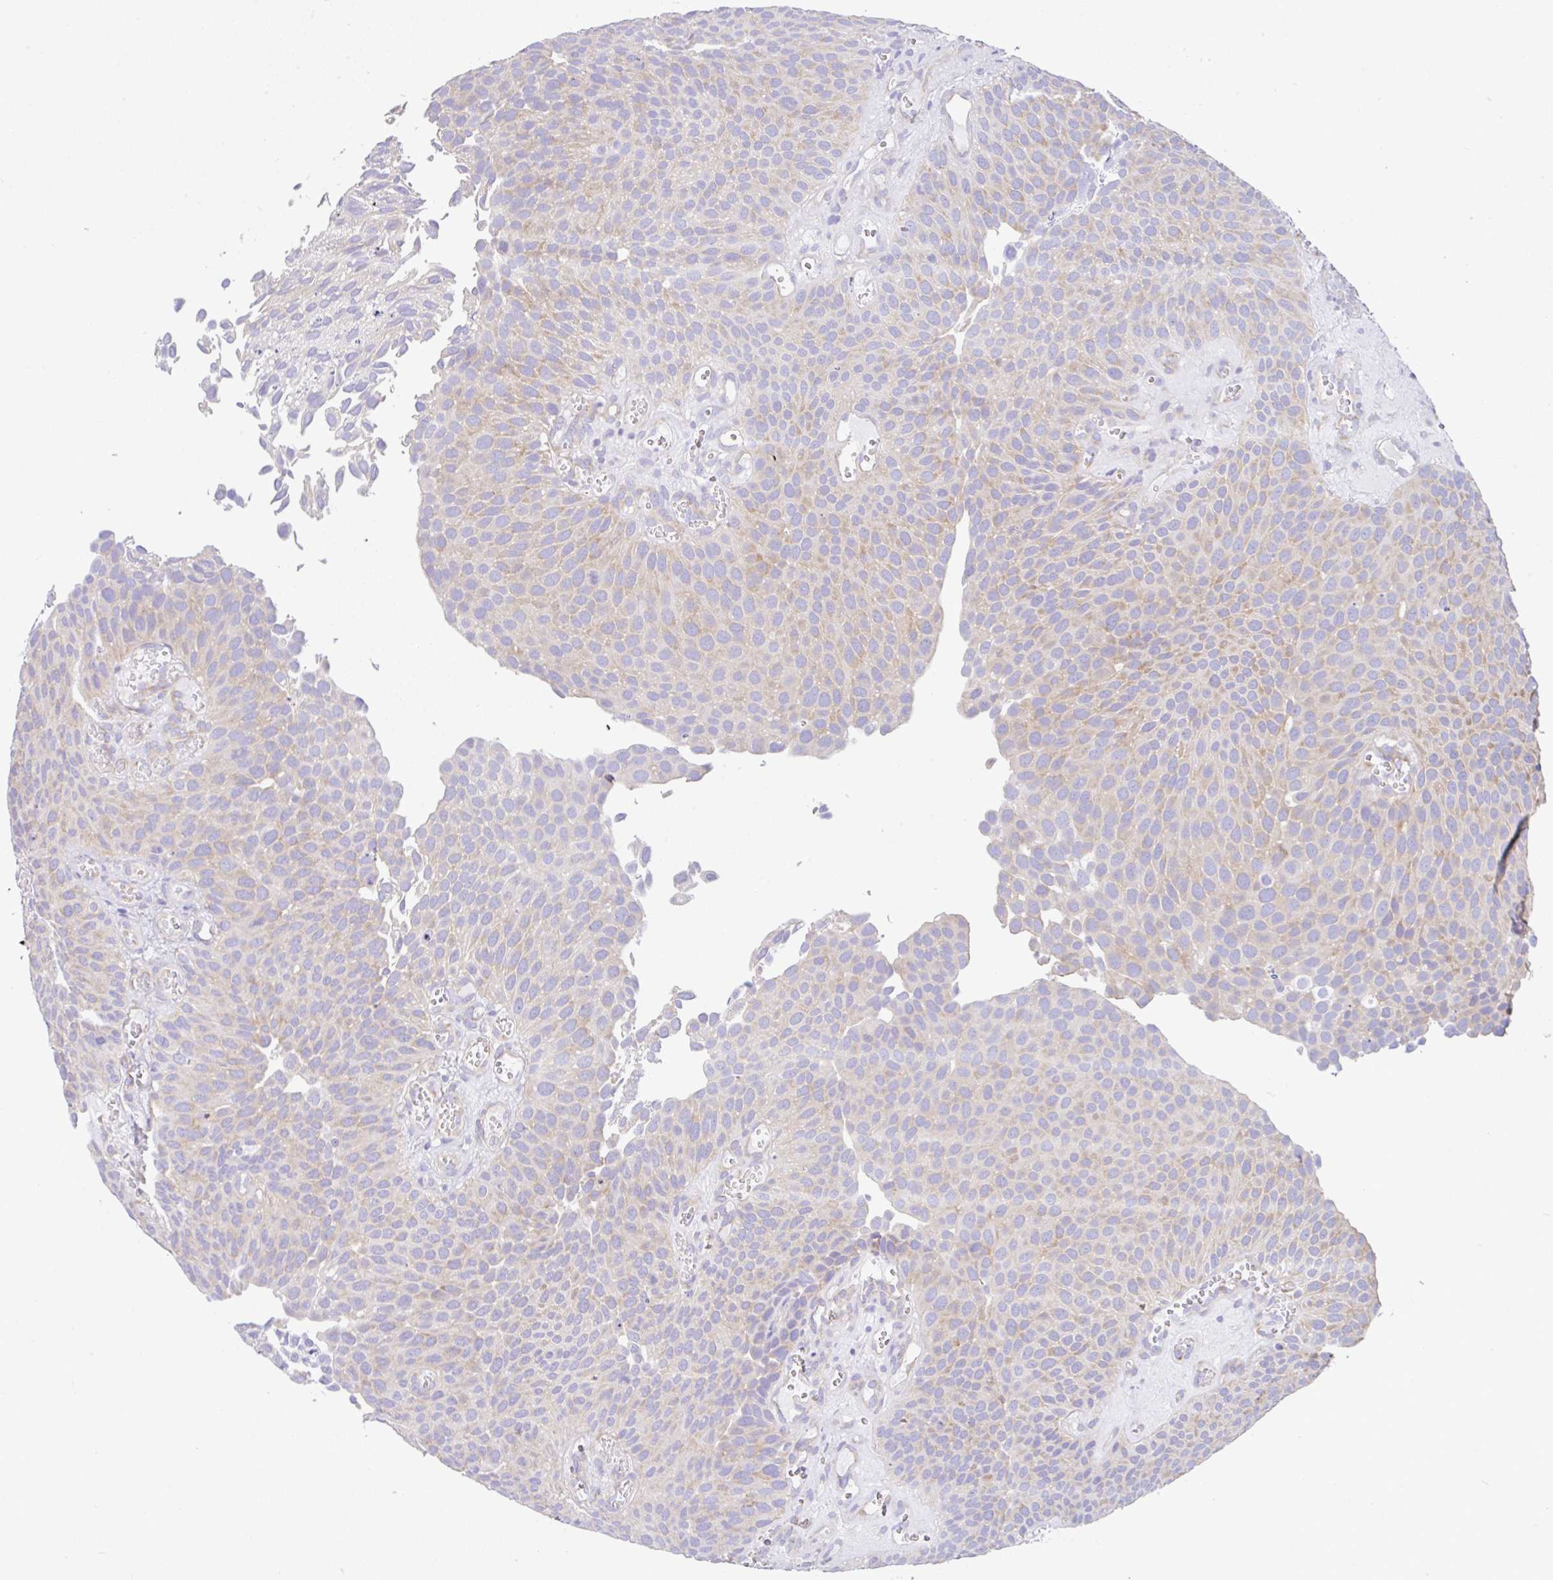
{"staining": {"intensity": "weak", "quantity": "<25%", "location": "cytoplasmic/membranous"}, "tissue": "urothelial cancer", "cell_type": "Tumor cells", "image_type": "cancer", "snomed": [{"axis": "morphology", "description": "Urothelial carcinoma, Low grade"}, {"axis": "topography", "description": "Urinary bladder"}], "caption": "This is an immunohistochemistry (IHC) histopathology image of urothelial cancer. There is no positivity in tumor cells.", "gene": "GFPT2", "patient": {"sex": "male", "age": 89}}